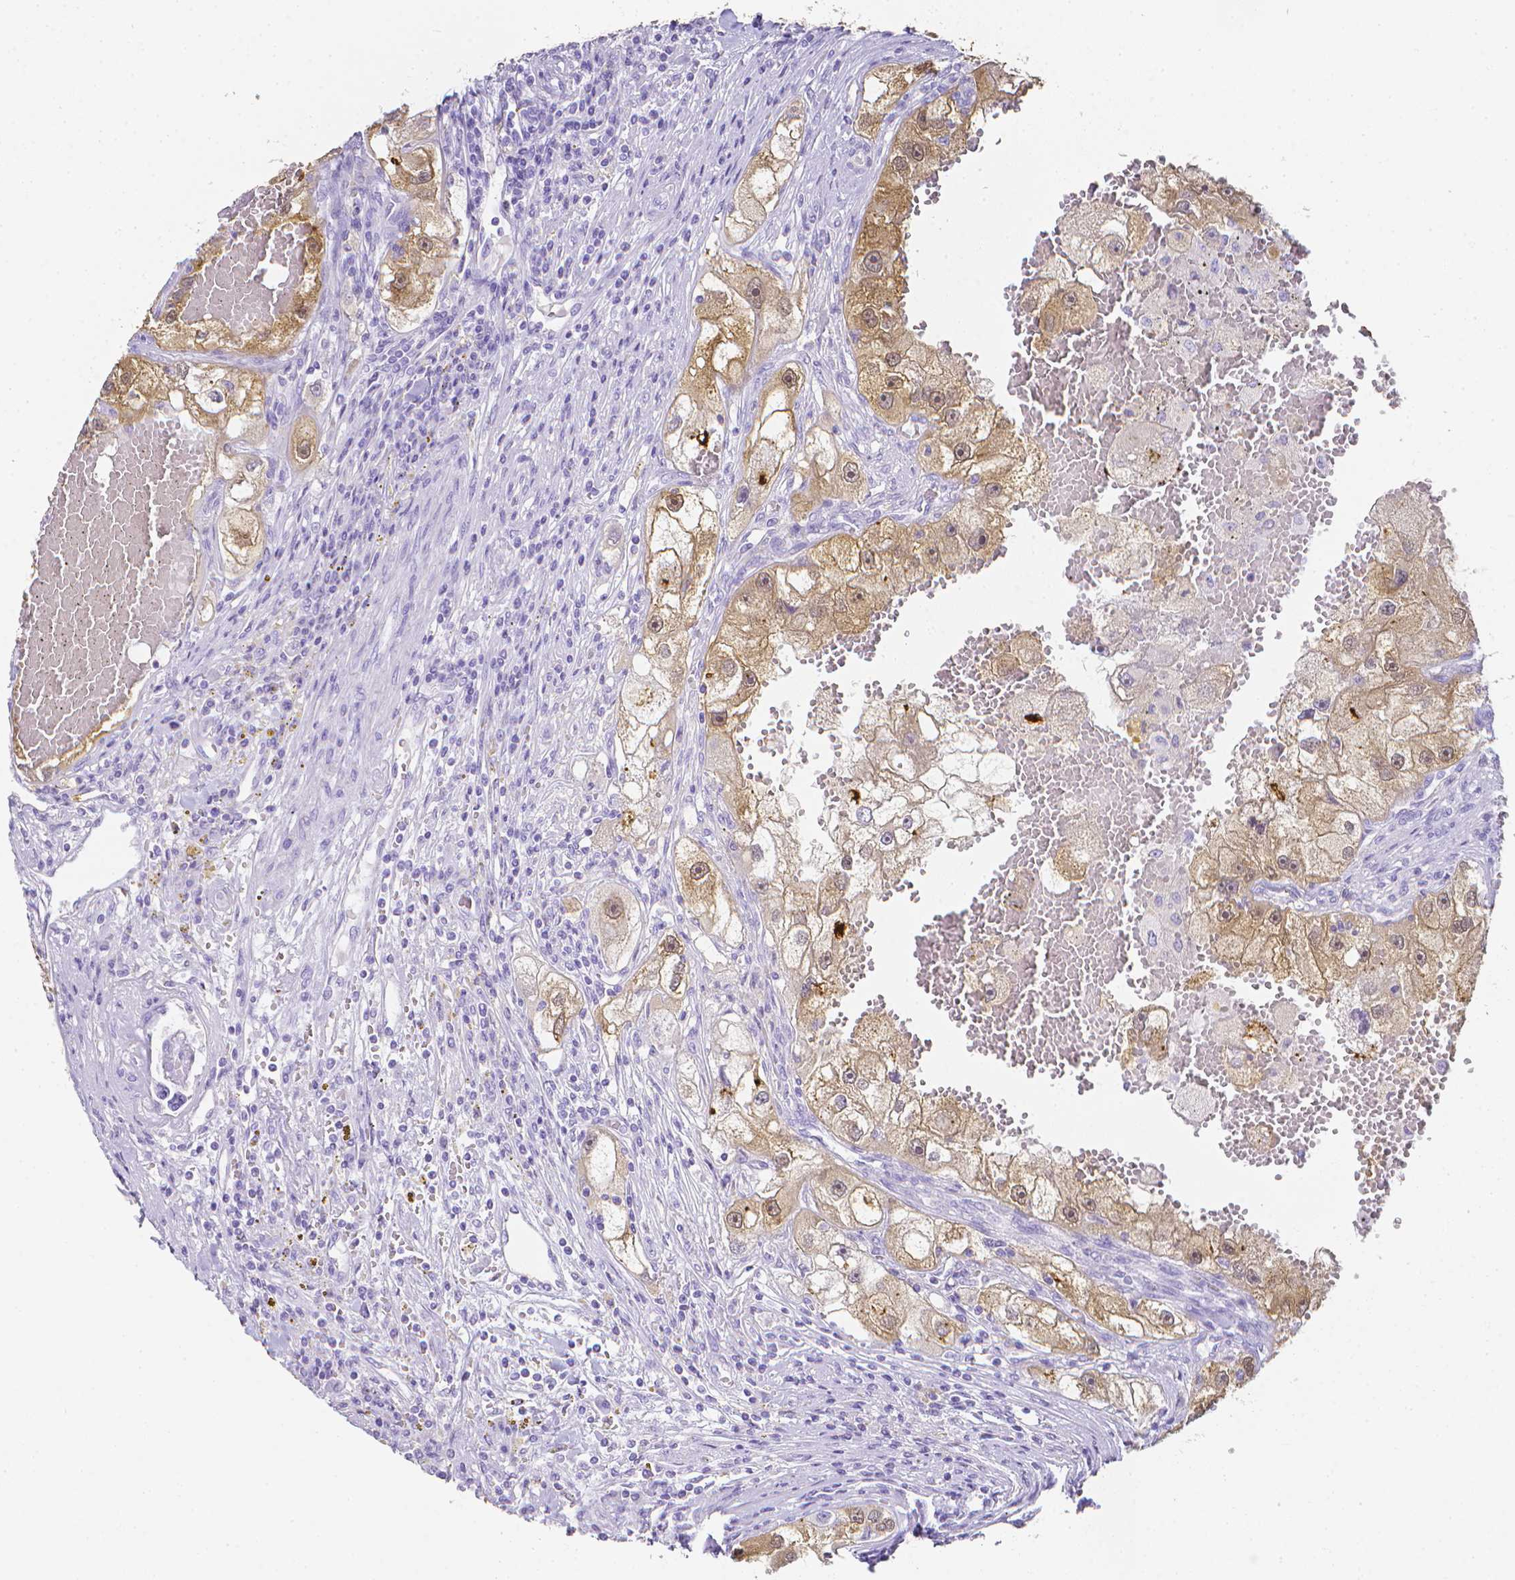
{"staining": {"intensity": "weak", "quantity": ">75%", "location": "cytoplasmic/membranous,nuclear"}, "tissue": "renal cancer", "cell_type": "Tumor cells", "image_type": "cancer", "snomed": [{"axis": "morphology", "description": "Adenocarcinoma, NOS"}, {"axis": "topography", "description": "Kidney"}], "caption": "Adenocarcinoma (renal) stained for a protein shows weak cytoplasmic/membranous and nuclear positivity in tumor cells. The staining was performed using DAB to visualize the protein expression in brown, while the nuclei were stained in blue with hematoxylin (Magnification: 20x).", "gene": "LGALS4", "patient": {"sex": "male", "age": 63}}